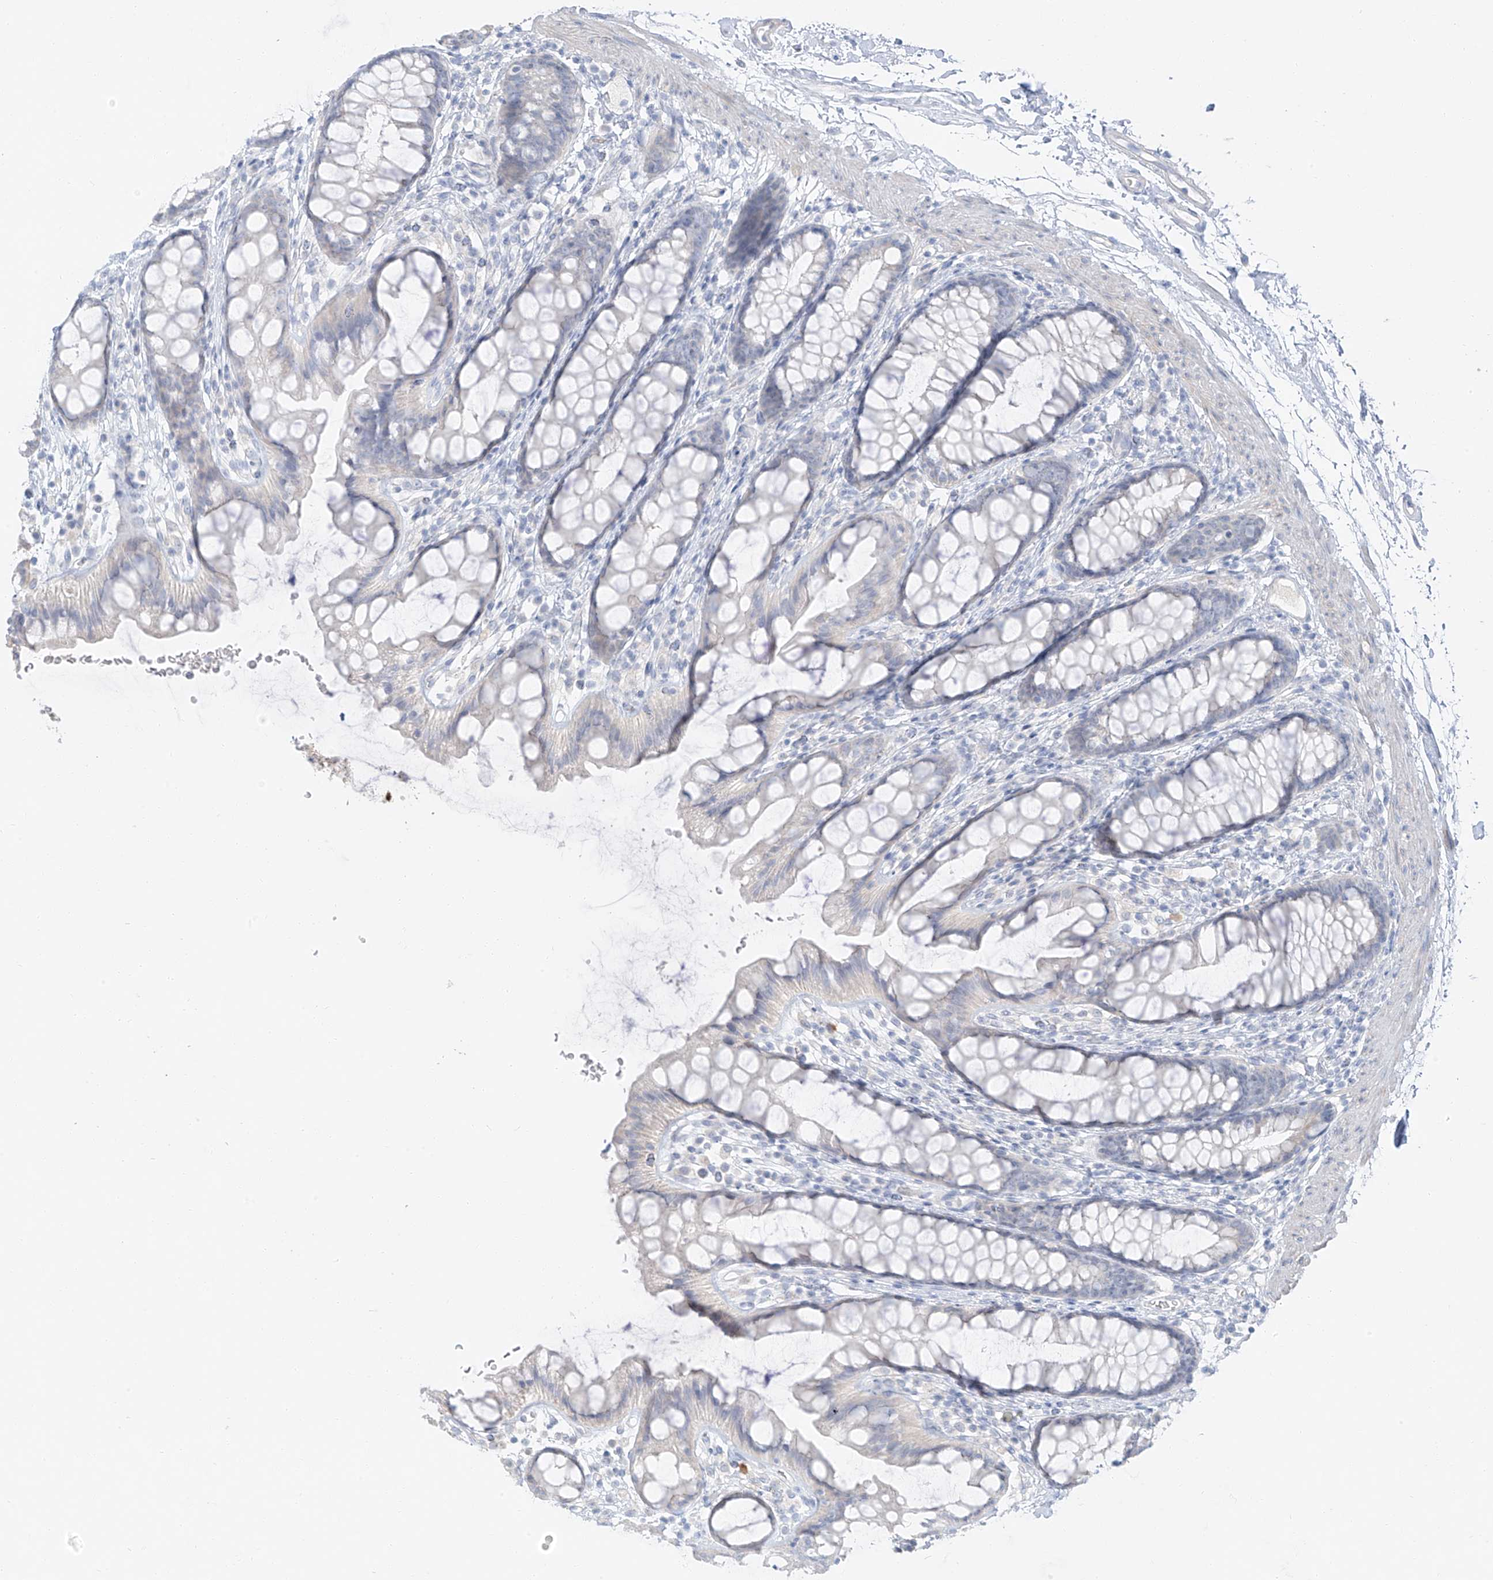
{"staining": {"intensity": "negative", "quantity": "none", "location": "none"}, "tissue": "rectum", "cell_type": "Glandular cells", "image_type": "normal", "snomed": [{"axis": "morphology", "description": "Normal tissue, NOS"}, {"axis": "topography", "description": "Rectum"}], "caption": "DAB (3,3'-diaminobenzidine) immunohistochemical staining of unremarkable human rectum reveals no significant staining in glandular cells. The staining was performed using DAB to visualize the protein expression in brown, while the nuclei were stained in blue with hematoxylin (Magnification: 20x).", "gene": "PGC", "patient": {"sex": "female", "age": 65}}